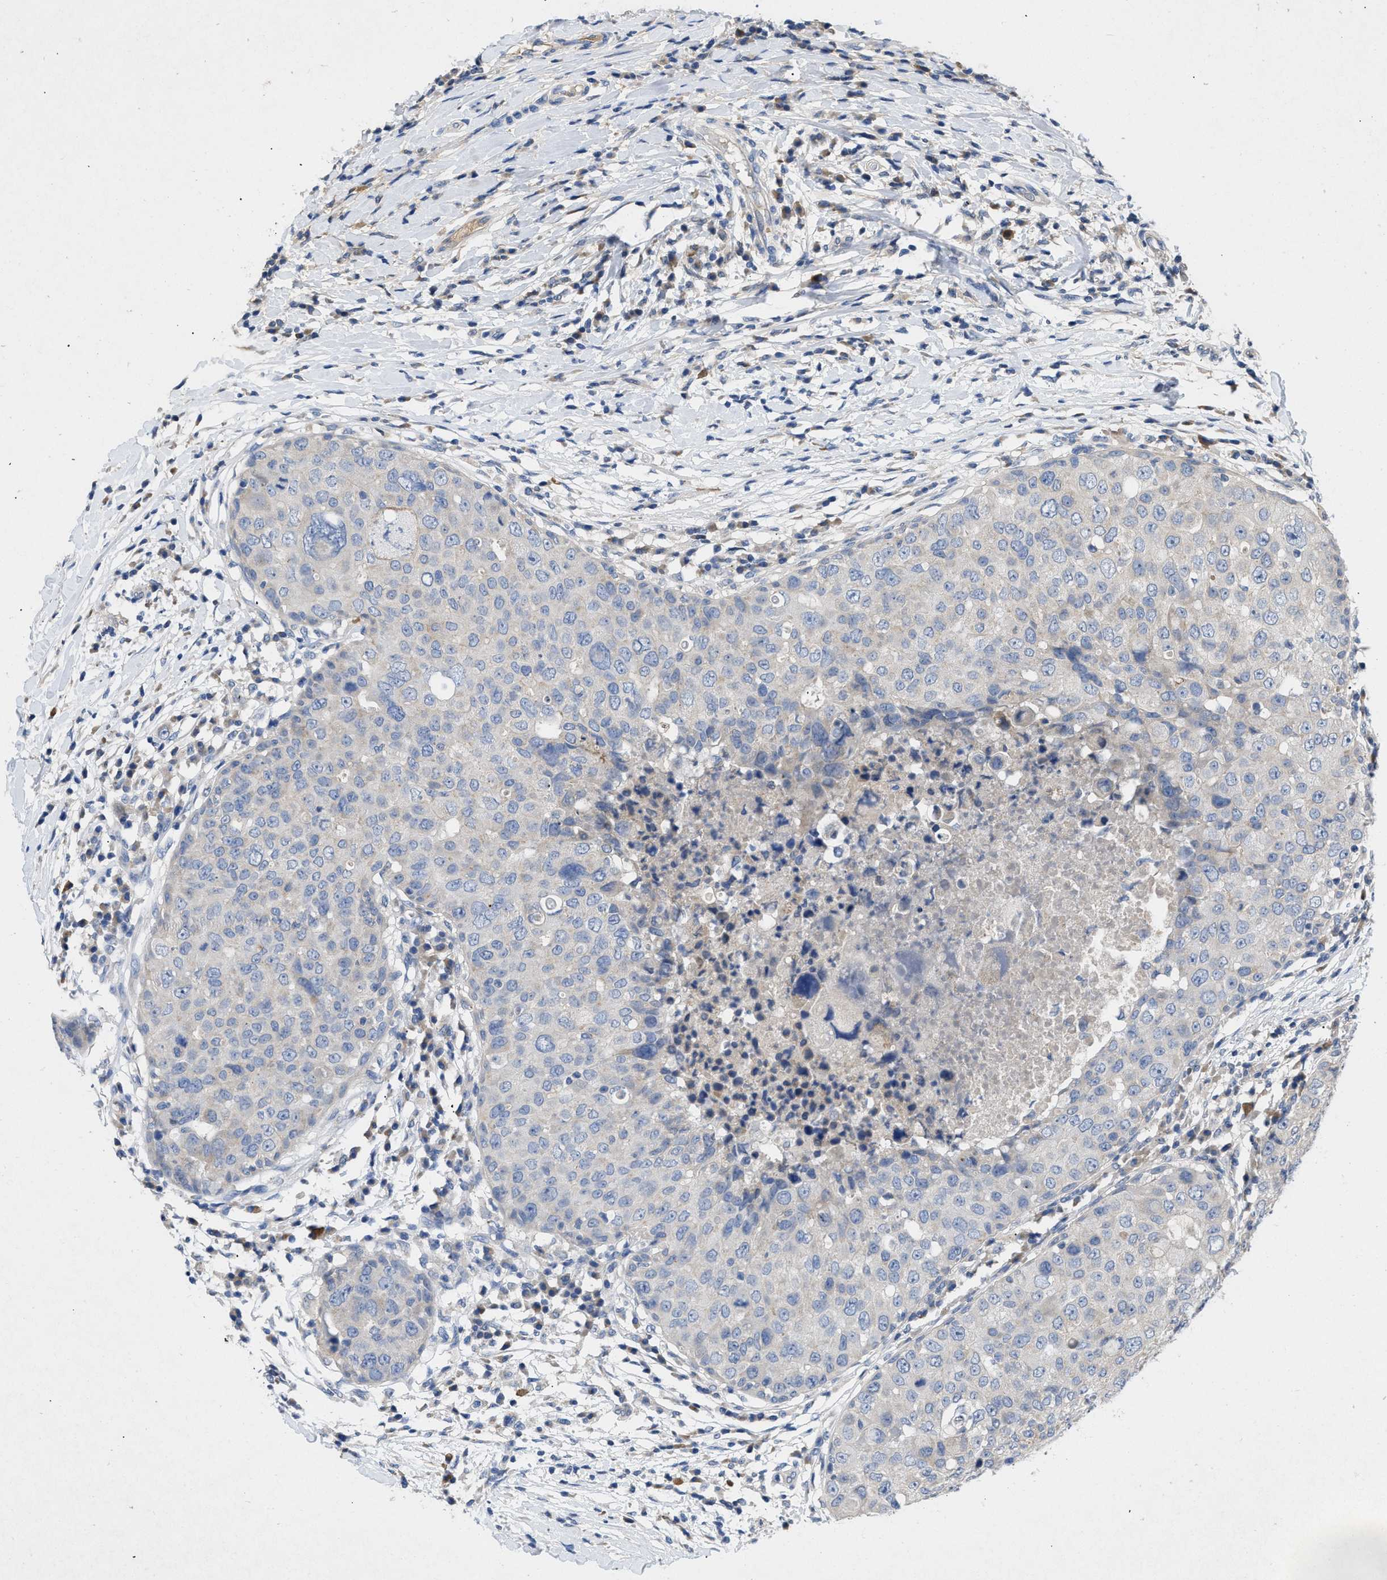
{"staining": {"intensity": "negative", "quantity": "none", "location": "none"}, "tissue": "breast cancer", "cell_type": "Tumor cells", "image_type": "cancer", "snomed": [{"axis": "morphology", "description": "Duct carcinoma"}, {"axis": "topography", "description": "Breast"}], "caption": "IHC image of neoplastic tissue: human invasive ductal carcinoma (breast) stained with DAB (3,3'-diaminobenzidine) exhibits no significant protein expression in tumor cells.", "gene": "VPS4A", "patient": {"sex": "female", "age": 27}}